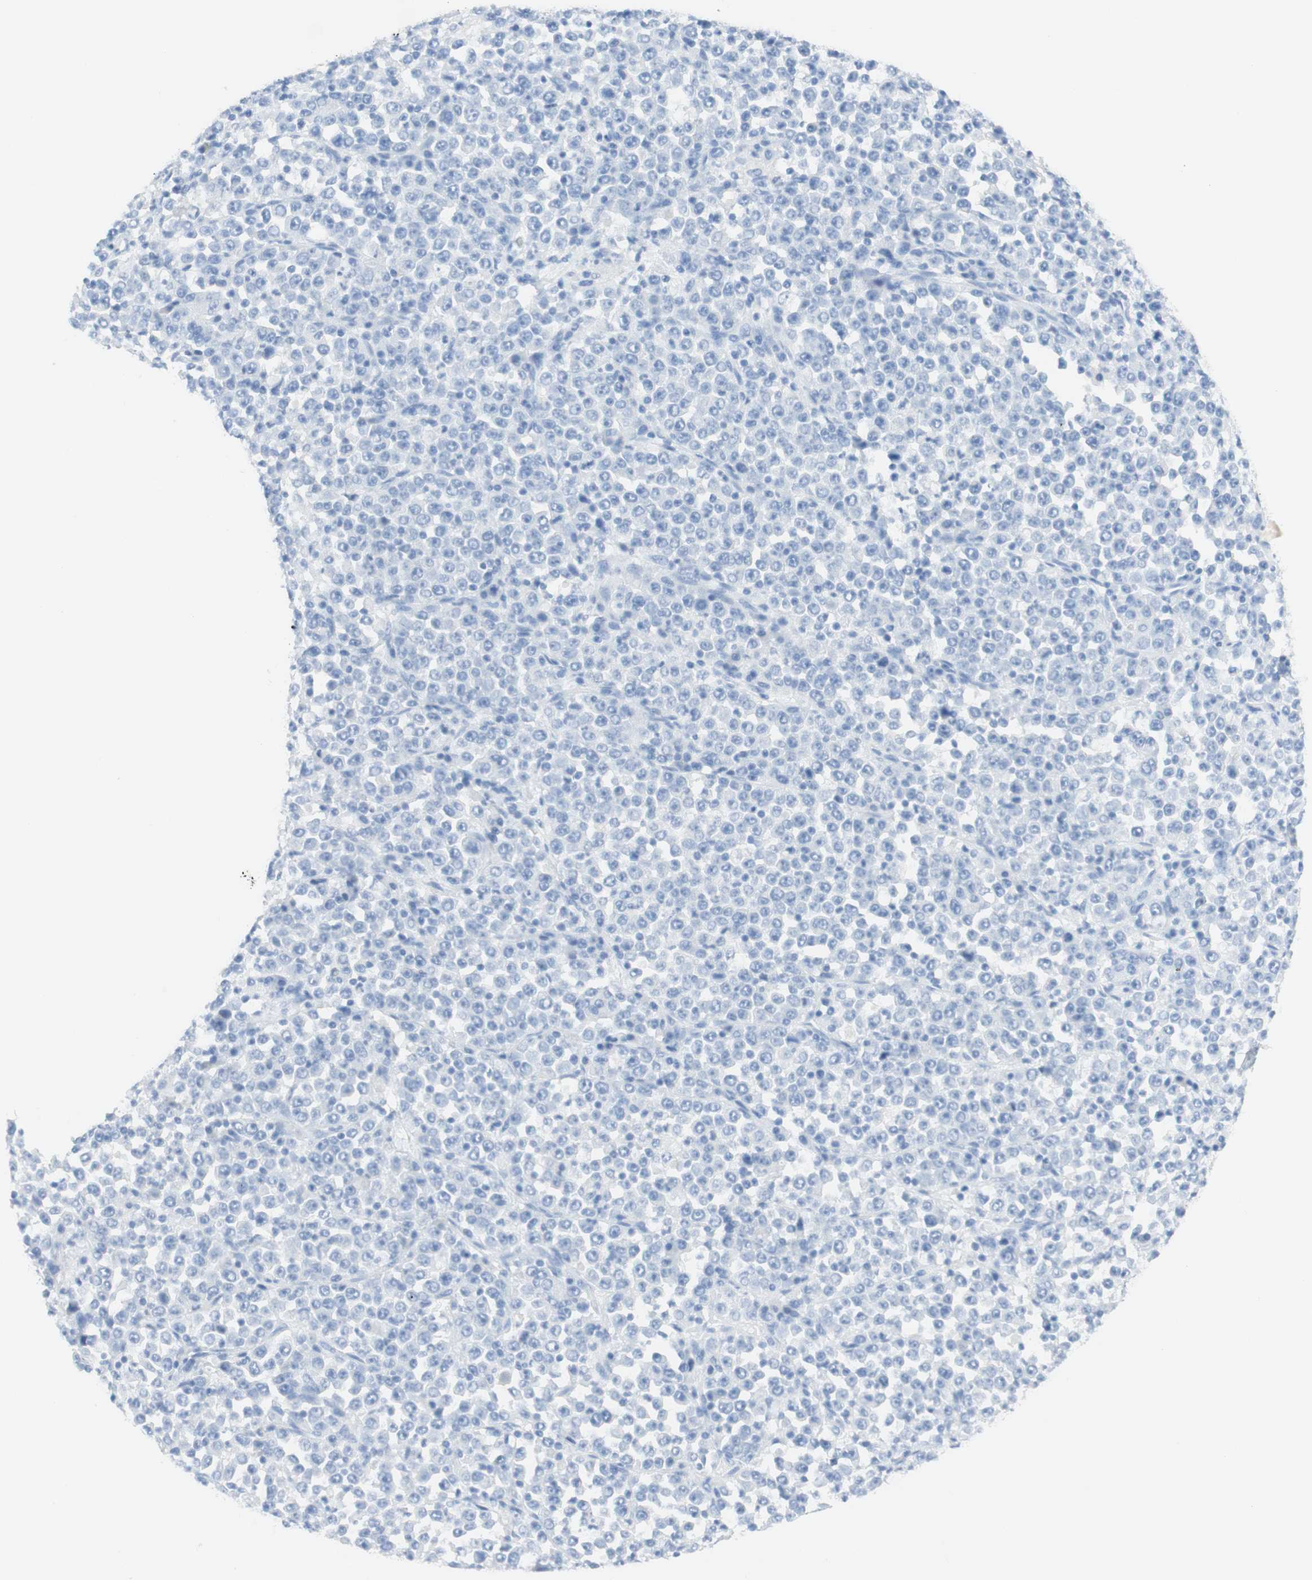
{"staining": {"intensity": "negative", "quantity": "none", "location": "none"}, "tissue": "stomach cancer", "cell_type": "Tumor cells", "image_type": "cancer", "snomed": [{"axis": "morphology", "description": "Normal tissue, NOS"}, {"axis": "morphology", "description": "Adenocarcinoma, NOS"}, {"axis": "topography", "description": "Stomach, upper"}, {"axis": "topography", "description": "Stomach"}], "caption": "This is a photomicrograph of IHC staining of stomach adenocarcinoma, which shows no staining in tumor cells. (DAB (3,3'-diaminobenzidine) IHC with hematoxylin counter stain).", "gene": "TPO", "patient": {"sex": "male", "age": 59}}